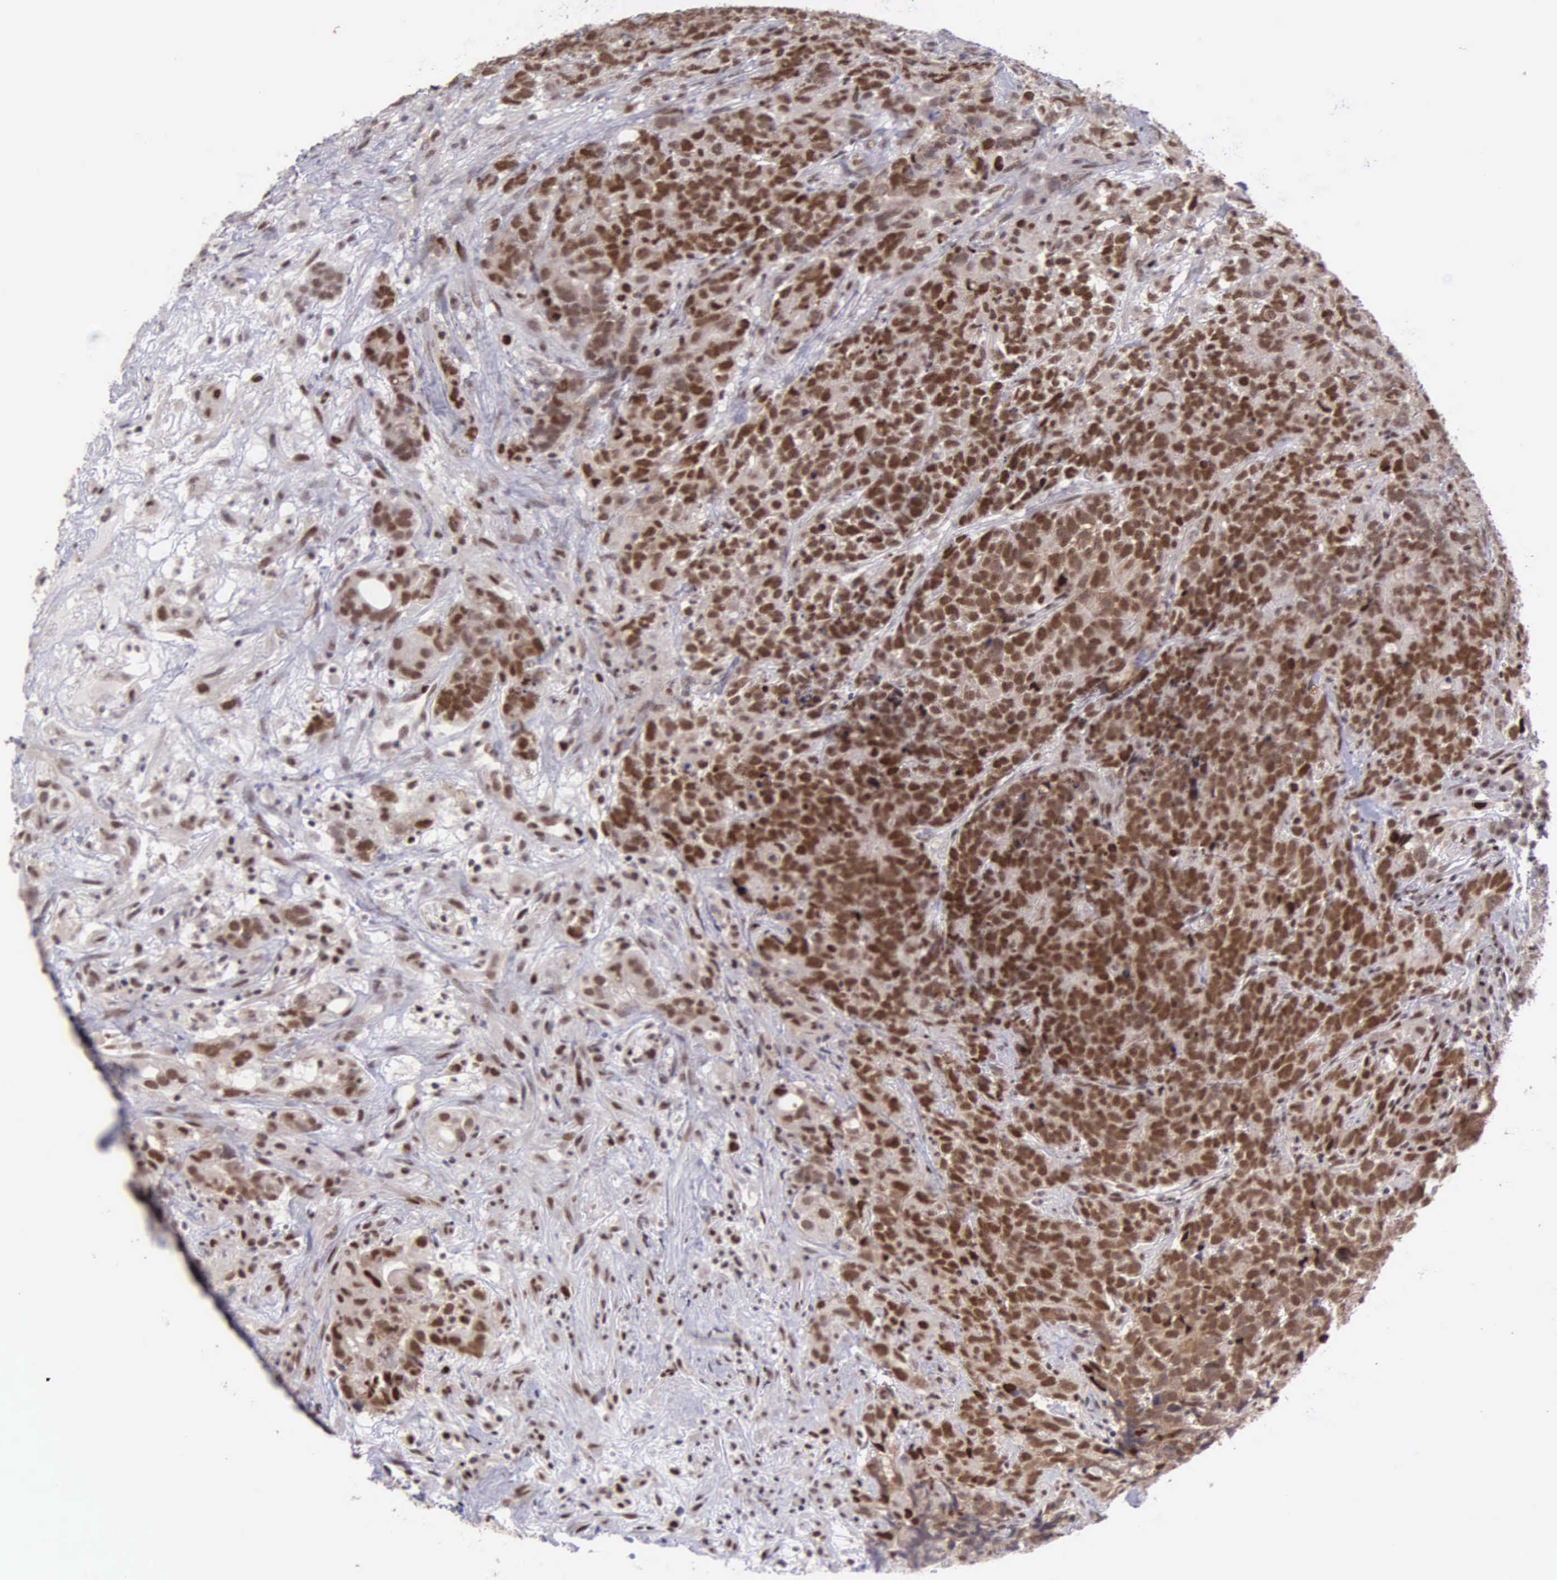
{"staining": {"intensity": "strong", "quantity": ">75%", "location": "cytoplasmic/membranous,nuclear"}, "tissue": "testis cancer", "cell_type": "Tumor cells", "image_type": "cancer", "snomed": [{"axis": "morphology", "description": "Carcinoma, Embryonal, NOS"}, {"axis": "topography", "description": "Testis"}], "caption": "IHC of testis cancer exhibits high levels of strong cytoplasmic/membranous and nuclear expression in approximately >75% of tumor cells.", "gene": "UBR7", "patient": {"sex": "male", "age": 26}}